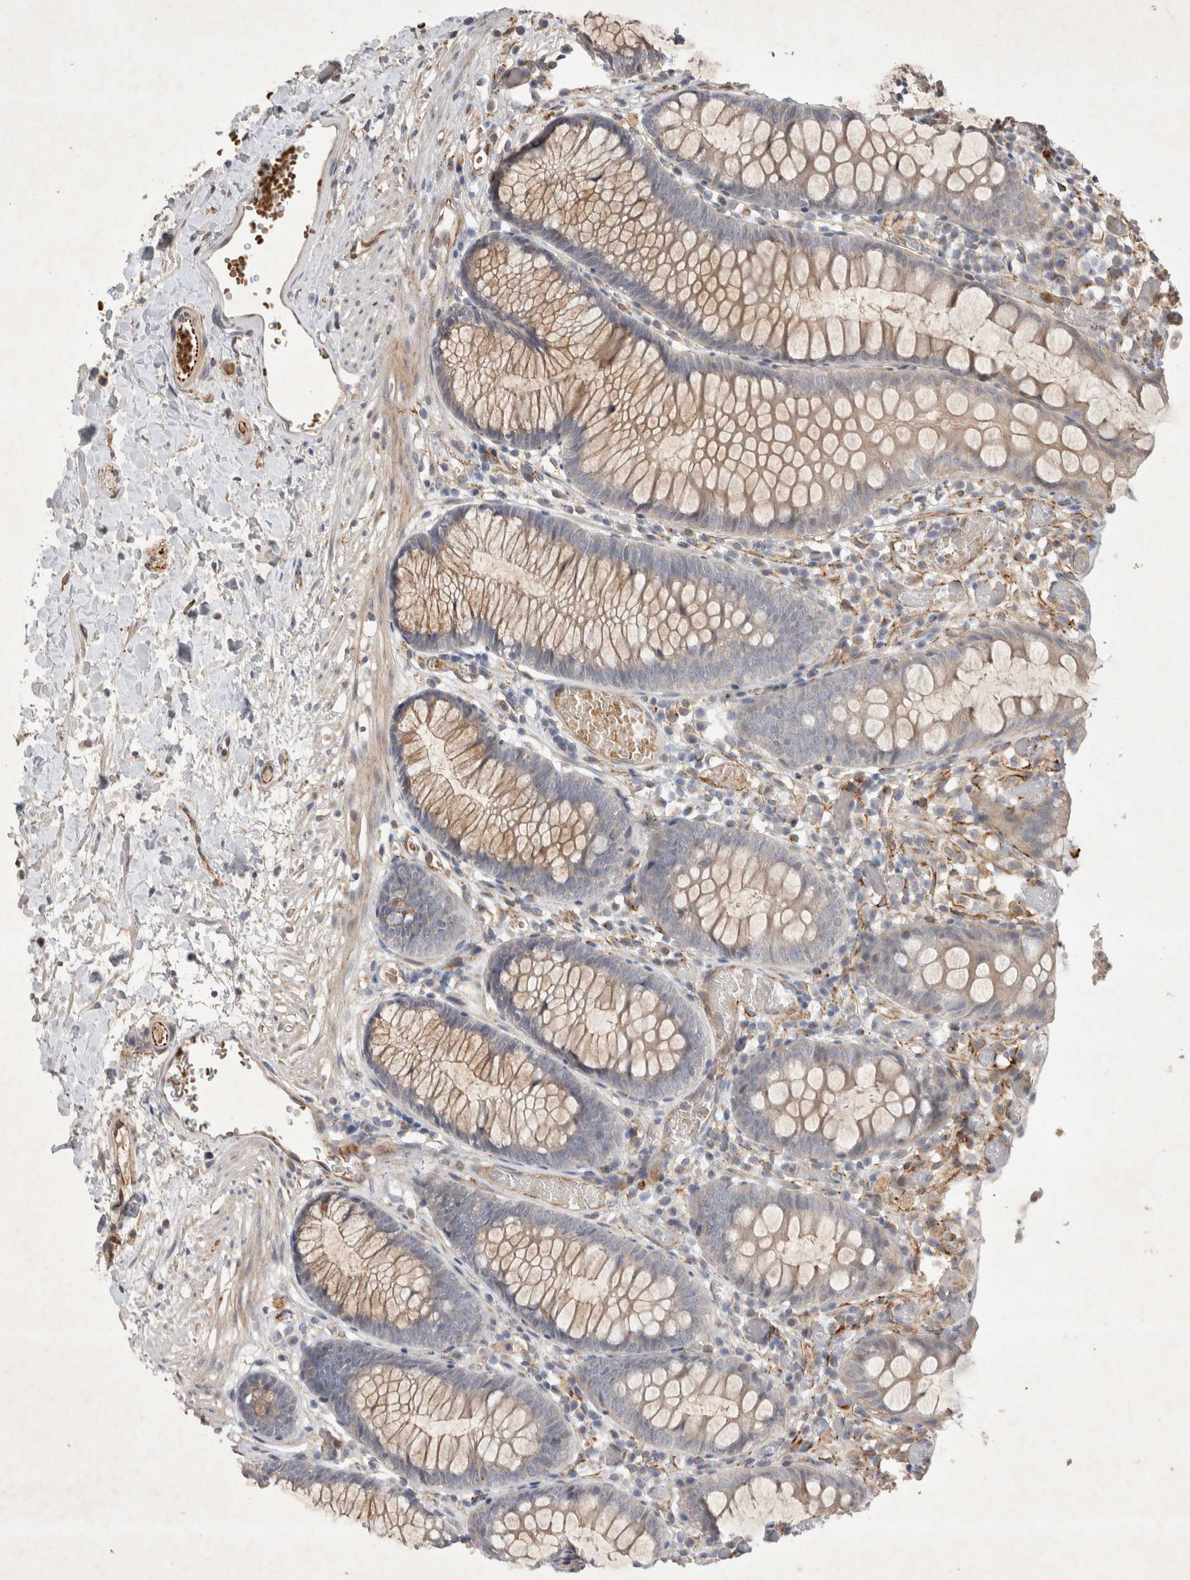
{"staining": {"intensity": "moderate", "quantity": "25%-75%", "location": "cytoplasmic/membranous"}, "tissue": "colon", "cell_type": "Endothelial cells", "image_type": "normal", "snomed": [{"axis": "morphology", "description": "Normal tissue, NOS"}, {"axis": "topography", "description": "Colon"}], "caption": "The micrograph demonstrates a brown stain indicating the presence of a protein in the cytoplasmic/membranous of endothelial cells in colon. (brown staining indicates protein expression, while blue staining denotes nuclei).", "gene": "NMU", "patient": {"sex": "male", "age": 14}}